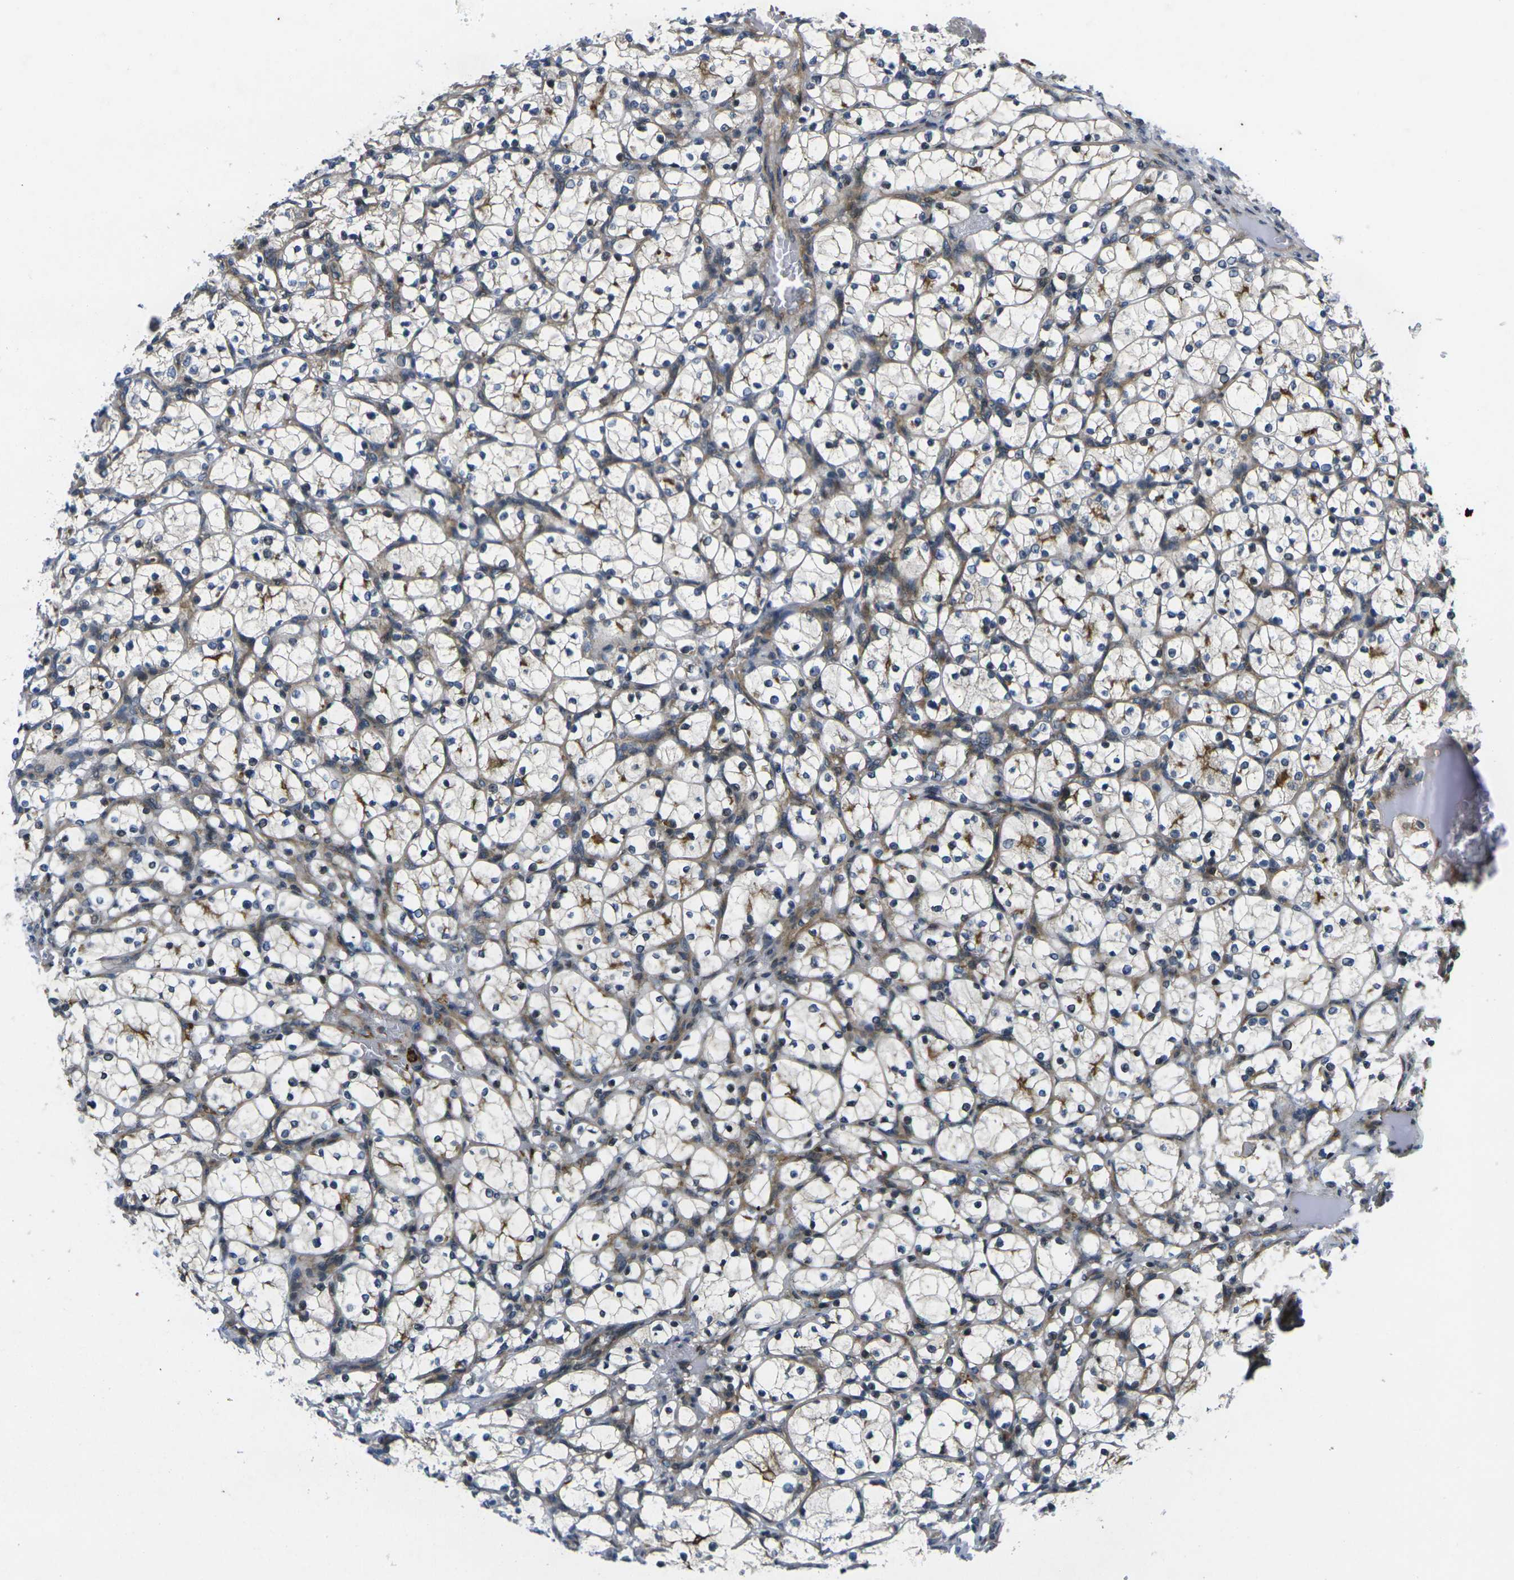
{"staining": {"intensity": "negative", "quantity": "none", "location": "none"}, "tissue": "renal cancer", "cell_type": "Tumor cells", "image_type": "cancer", "snomed": [{"axis": "morphology", "description": "Adenocarcinoma, NOS"}, {"axis": "topography", "description": "Kidney"}], "caption": "Photomicrograph shows no protein positivity in tumor cells of renal cancer tissue.", "gene": "ROBO2", "patient": {"sex": "female", "age": 69}}